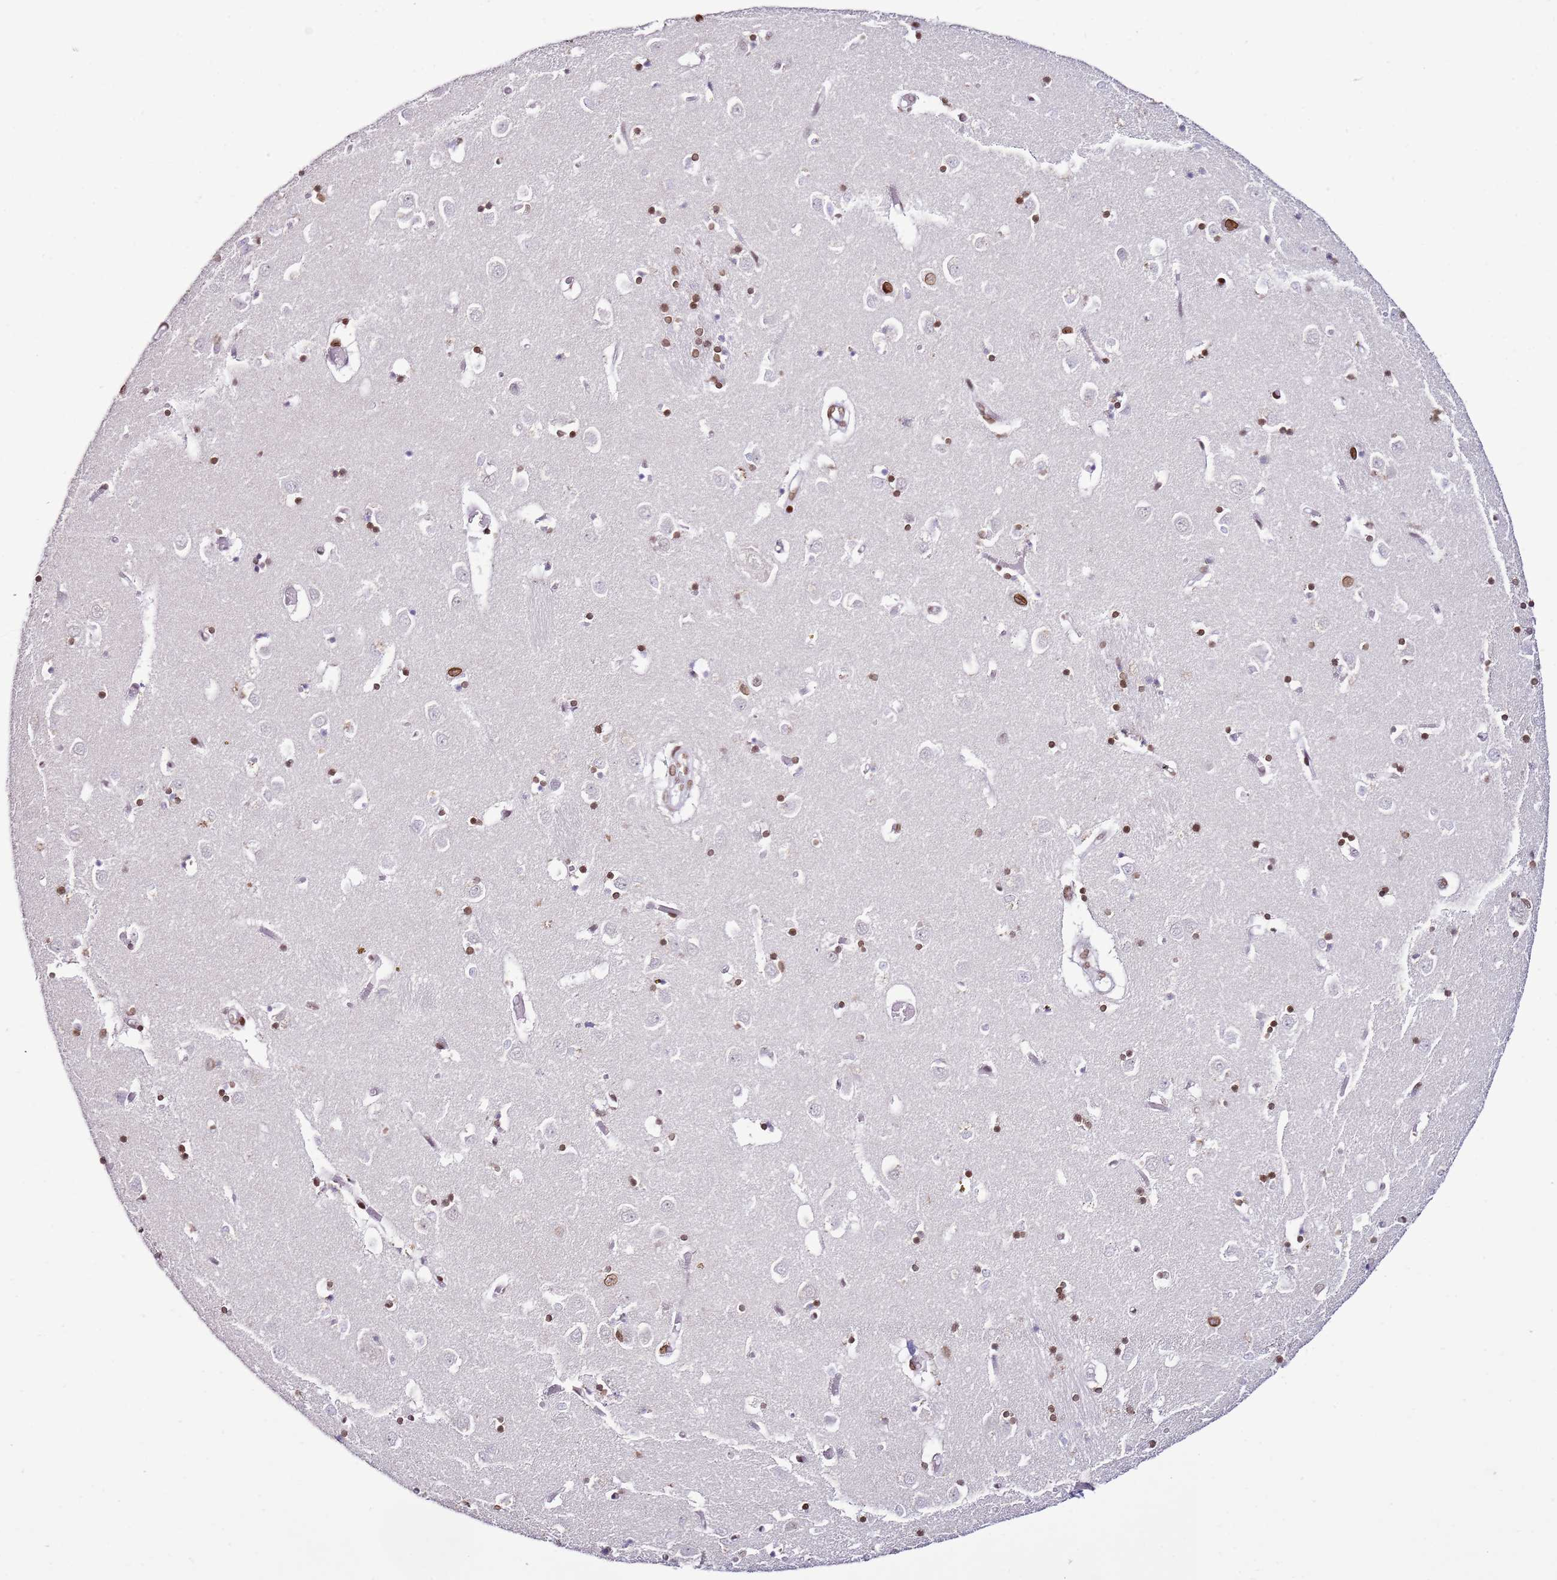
{"staining": {"intensity": "moderate", "quantity": "<25%", "location": "nuclear"}, "tissue": "caudate", "cell_type": "Glial cells", "image_type": "normal", "snomed": [{"axis": "morphology", "description": "Normal tissue, NOS"}, {"axis": "topography", "description": "Lateral ventricle wall"}], "caption": "Immunohistochemical staining of unremarkable caudate exhibits <25% levels of moderate nuclear protein expression in approximately <25% of glial cells. Nuclei are stained in blue.", "gene": "POU6F1", "patient": {"sex": "male", "age": 70}}